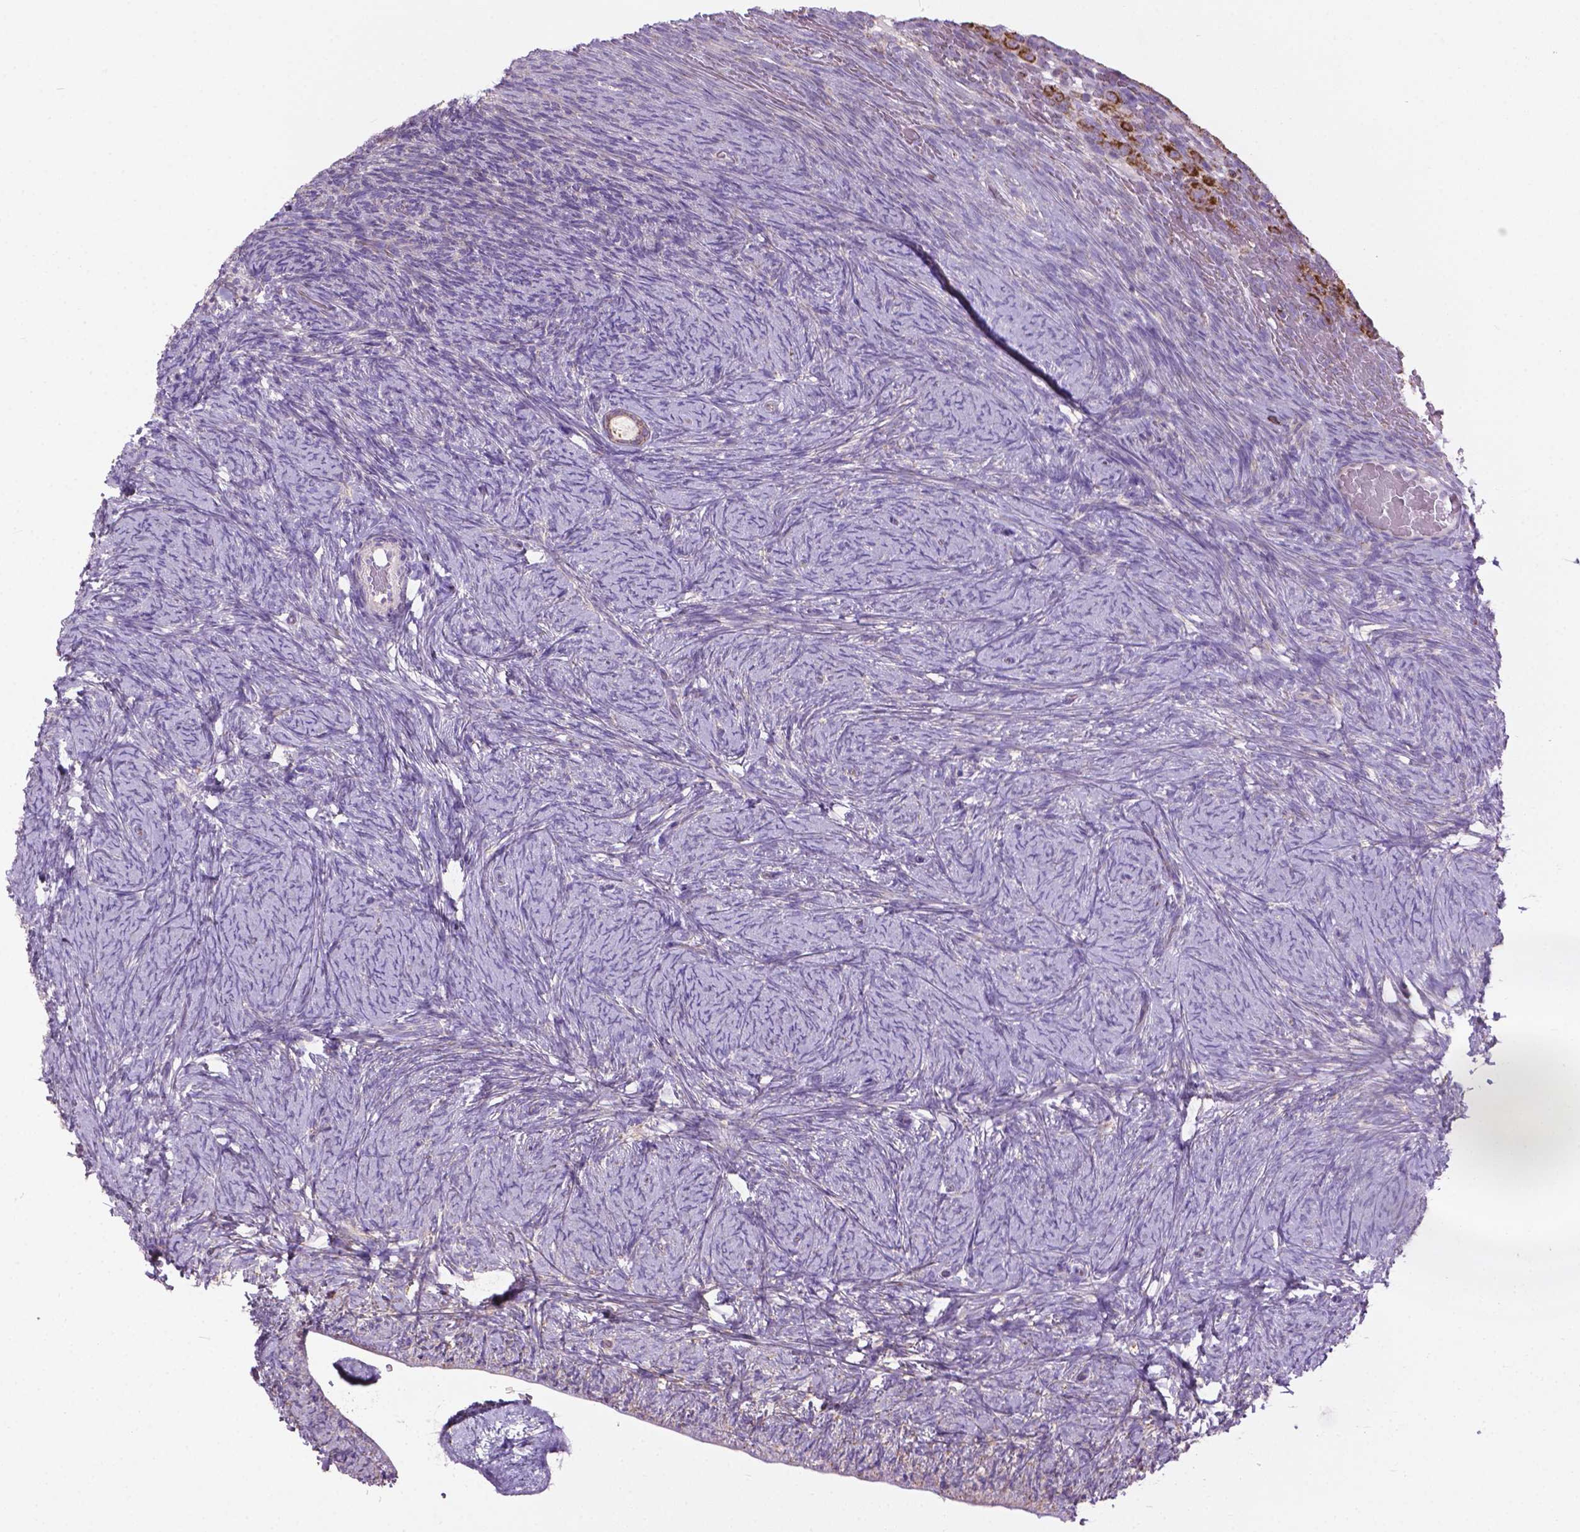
{"staining": {"intensity": "negative", "quantity": "none", "location": "none"}, "tissue": "ovary", "cell_type": "Ovarian stroma cells", "image_type": "normal", "snomed": [{"axis": "morphology", "description": "Normal tissue, NOS"}, {"axis": "topography", "description": "Ovary"}], "caption": "IHC photomicrograph of benign ovary stained for a protein (brown), which shows no staining in ovarian stroma cells.", "gene": "VDAC1", "patient": {"sex": "female", "age": 34}}